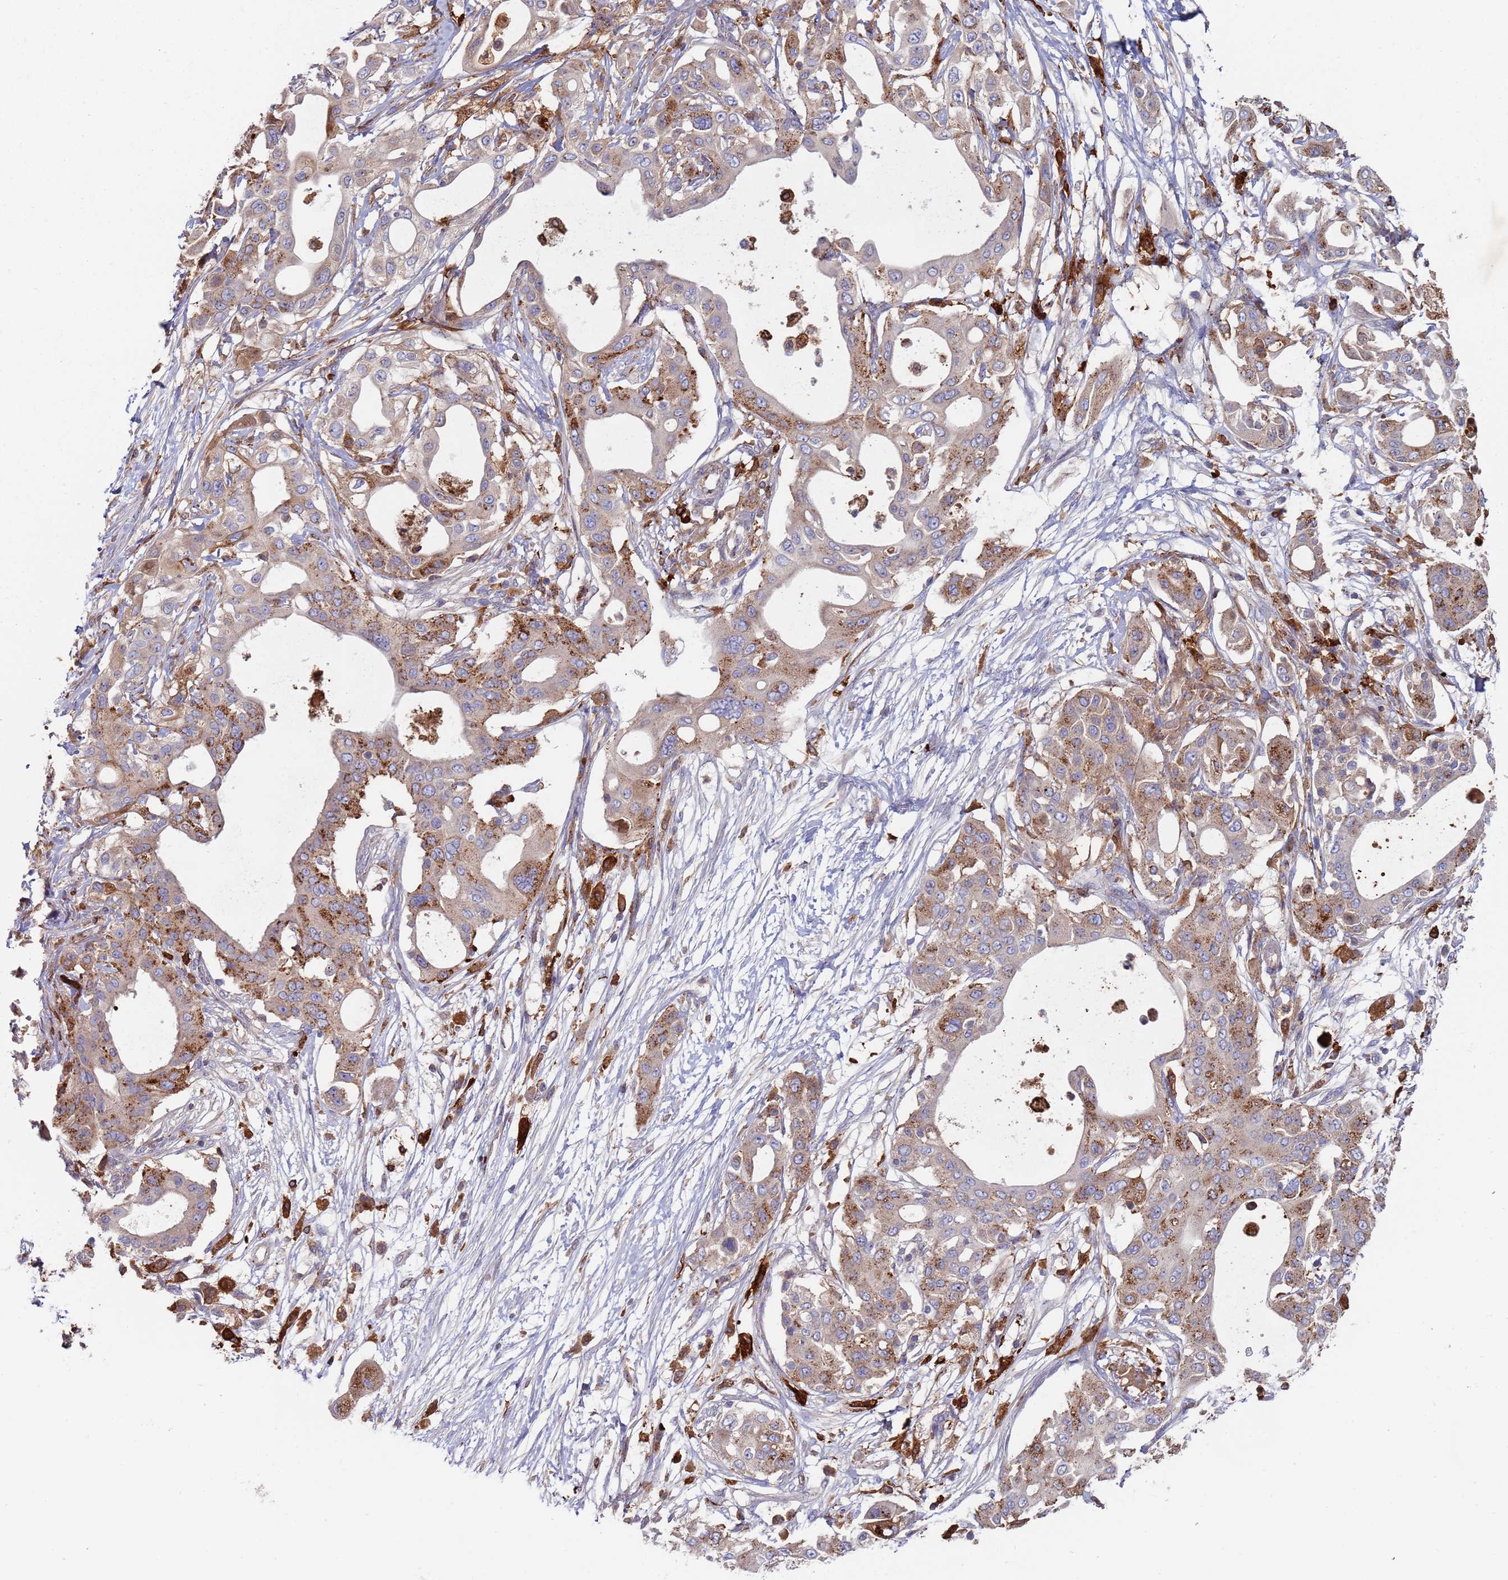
{"staining": {"intensity": "moderate", "quantity": "<25%", "location": "cytoplasmic/membranous"}, "tissue": "pancreatic cancer", "cell_type": "Tumor cells", "image_type": "cancer", "snomed": [{"axis": "morphology", "description": "Adenocarcinoma, NOS"}, {"axis": "topography", "description": "Pancreas"}], "caption": "Moderate cytoplasmic/membranous staining is identified in approximately <25% of tumor cells in pancreatic adenocarcinoma.", "gene": "MALRD1", "patient": {"sex": "male", "age": 68}}